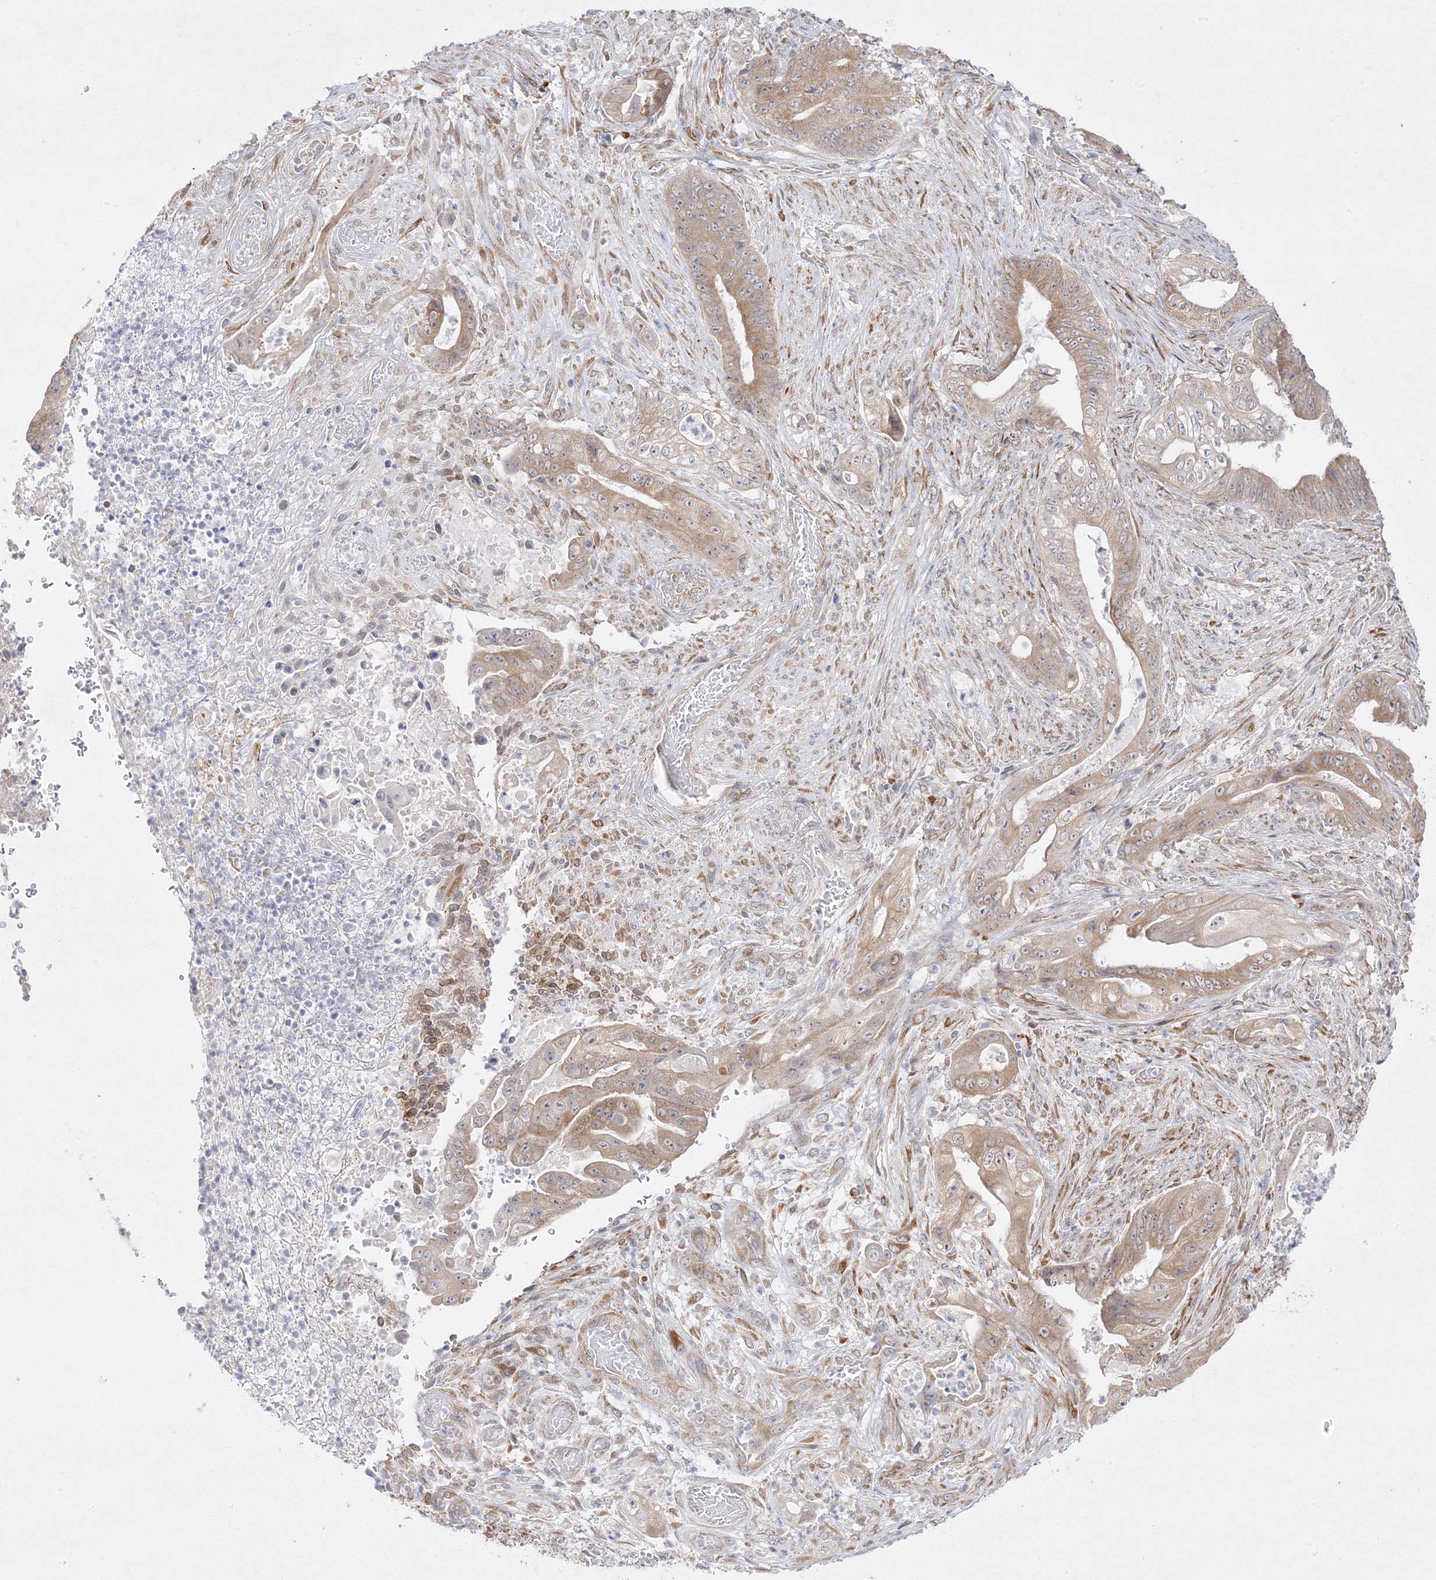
{"staining": {"intensity": "moderate", "quantity": ">75%", "location": "cytoplasmic/membranous"}, "tissue": "stomach cancer", "cell_type": "Tumor cells", "image_type": "cancer", "snomed": [{"axis": "morphology", "description": "Adenocarcinoma, NOS"}, {"axis": "topography", "description": "Stomach"}], "caption": "Immunohistochemical staining of stomach adenocarcinoma demonstrates moderate cytoplasmic/membranous protein positivity in about >75% of tumor cells.", "gene": "C2CD2", "patient": {"sex": "female", "age": 73}}